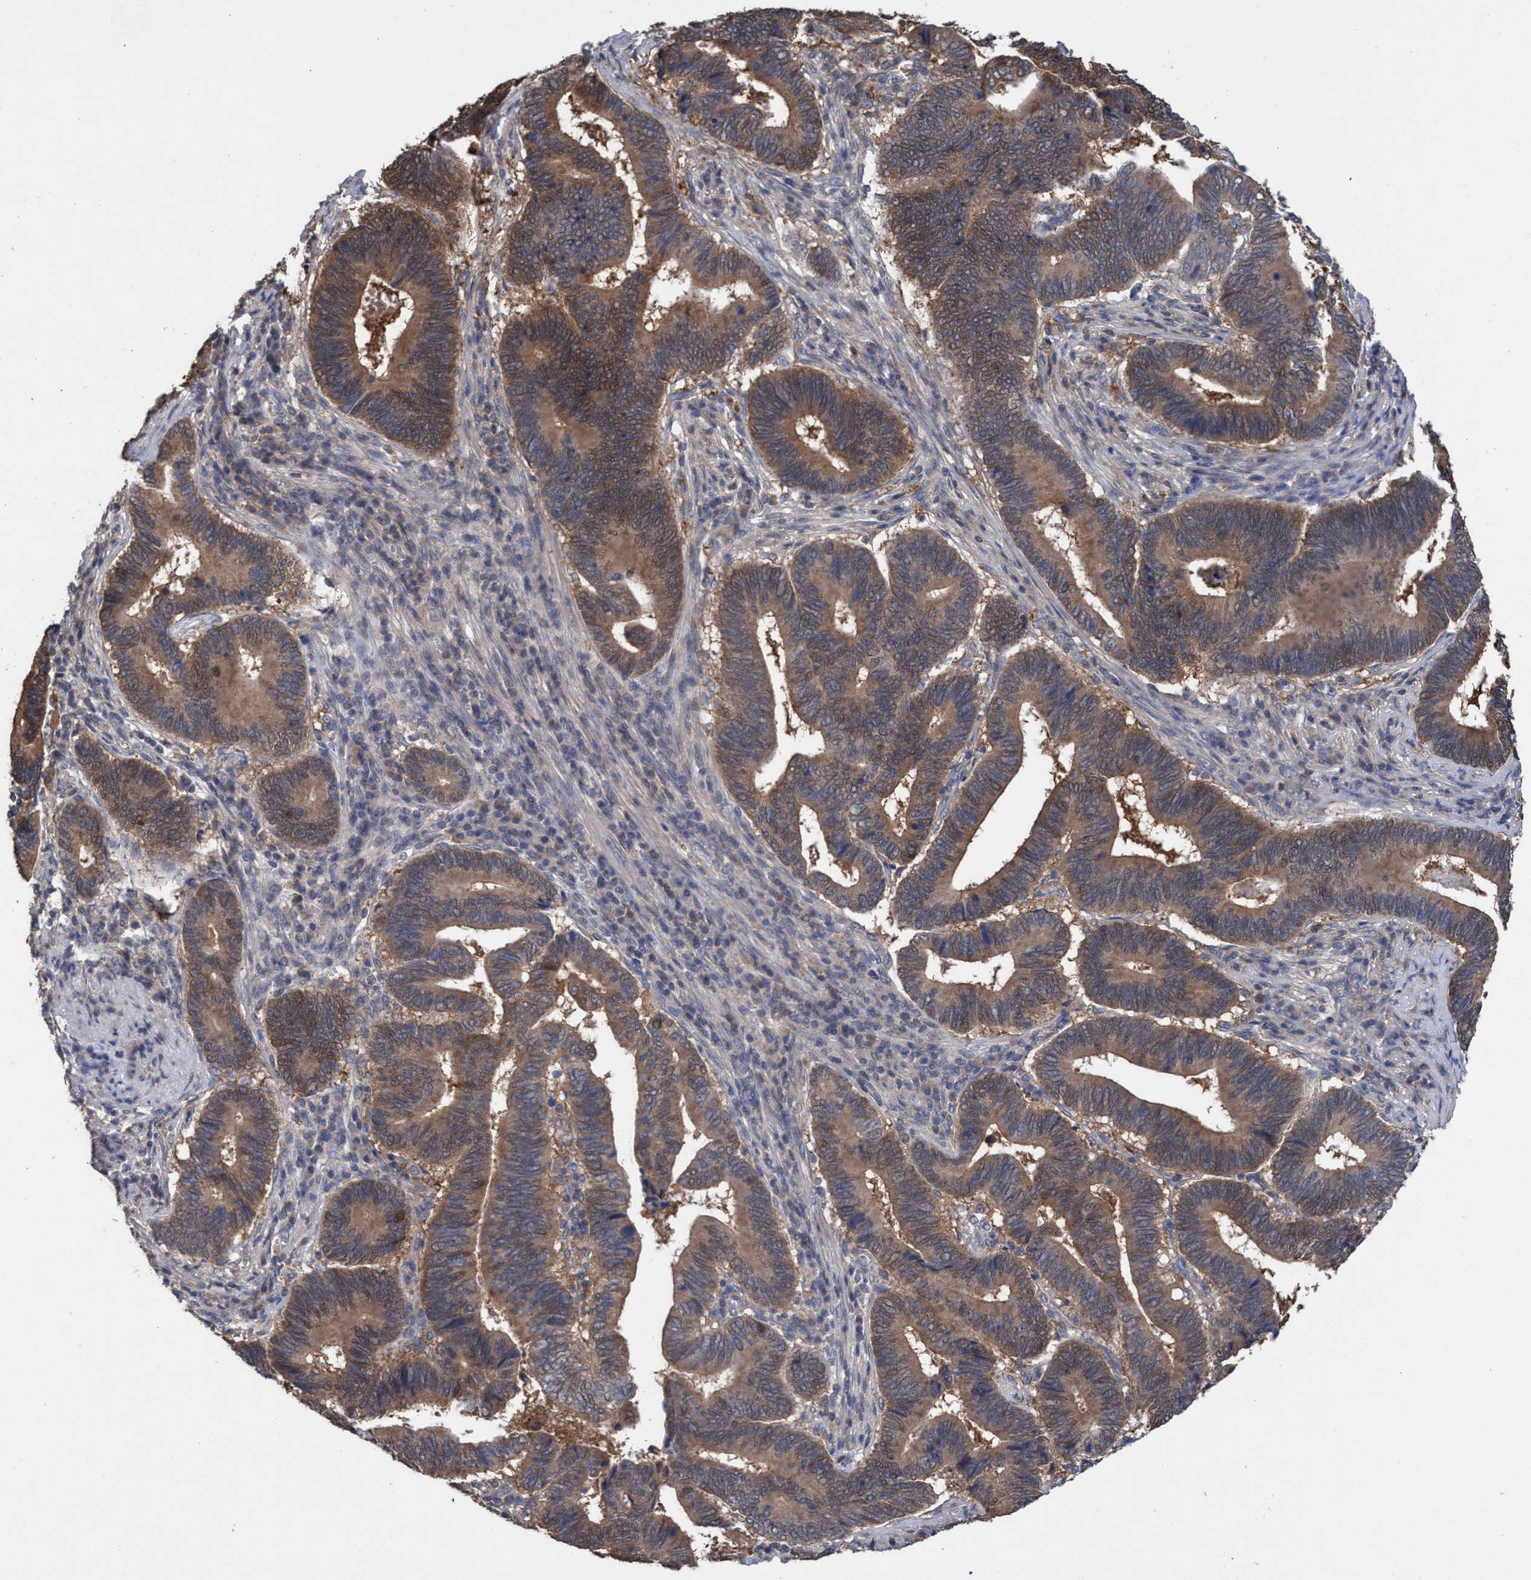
{"staining": {"intensity": "moderate", "quantity": ">75%", "location": "cytoplasmic/membranous"}, "tissue": "pancreatic cancer", "cell_type": "Tumor cells", "image_type": "cancer", "snomed": [{"axis": "morphology", "description": "Adenocarcinoma, NOS"}, {"axis": "topography", "description": "Pancreas"}], "caption": "Protein expression by immunohistochemistry demonstrates moderate cytoplasmic/membranous positivity in about >75% of tumor cells in pancreatic cancer.", "gene": "GLOD4", "patient": {"sex": "female", "age": 70}}